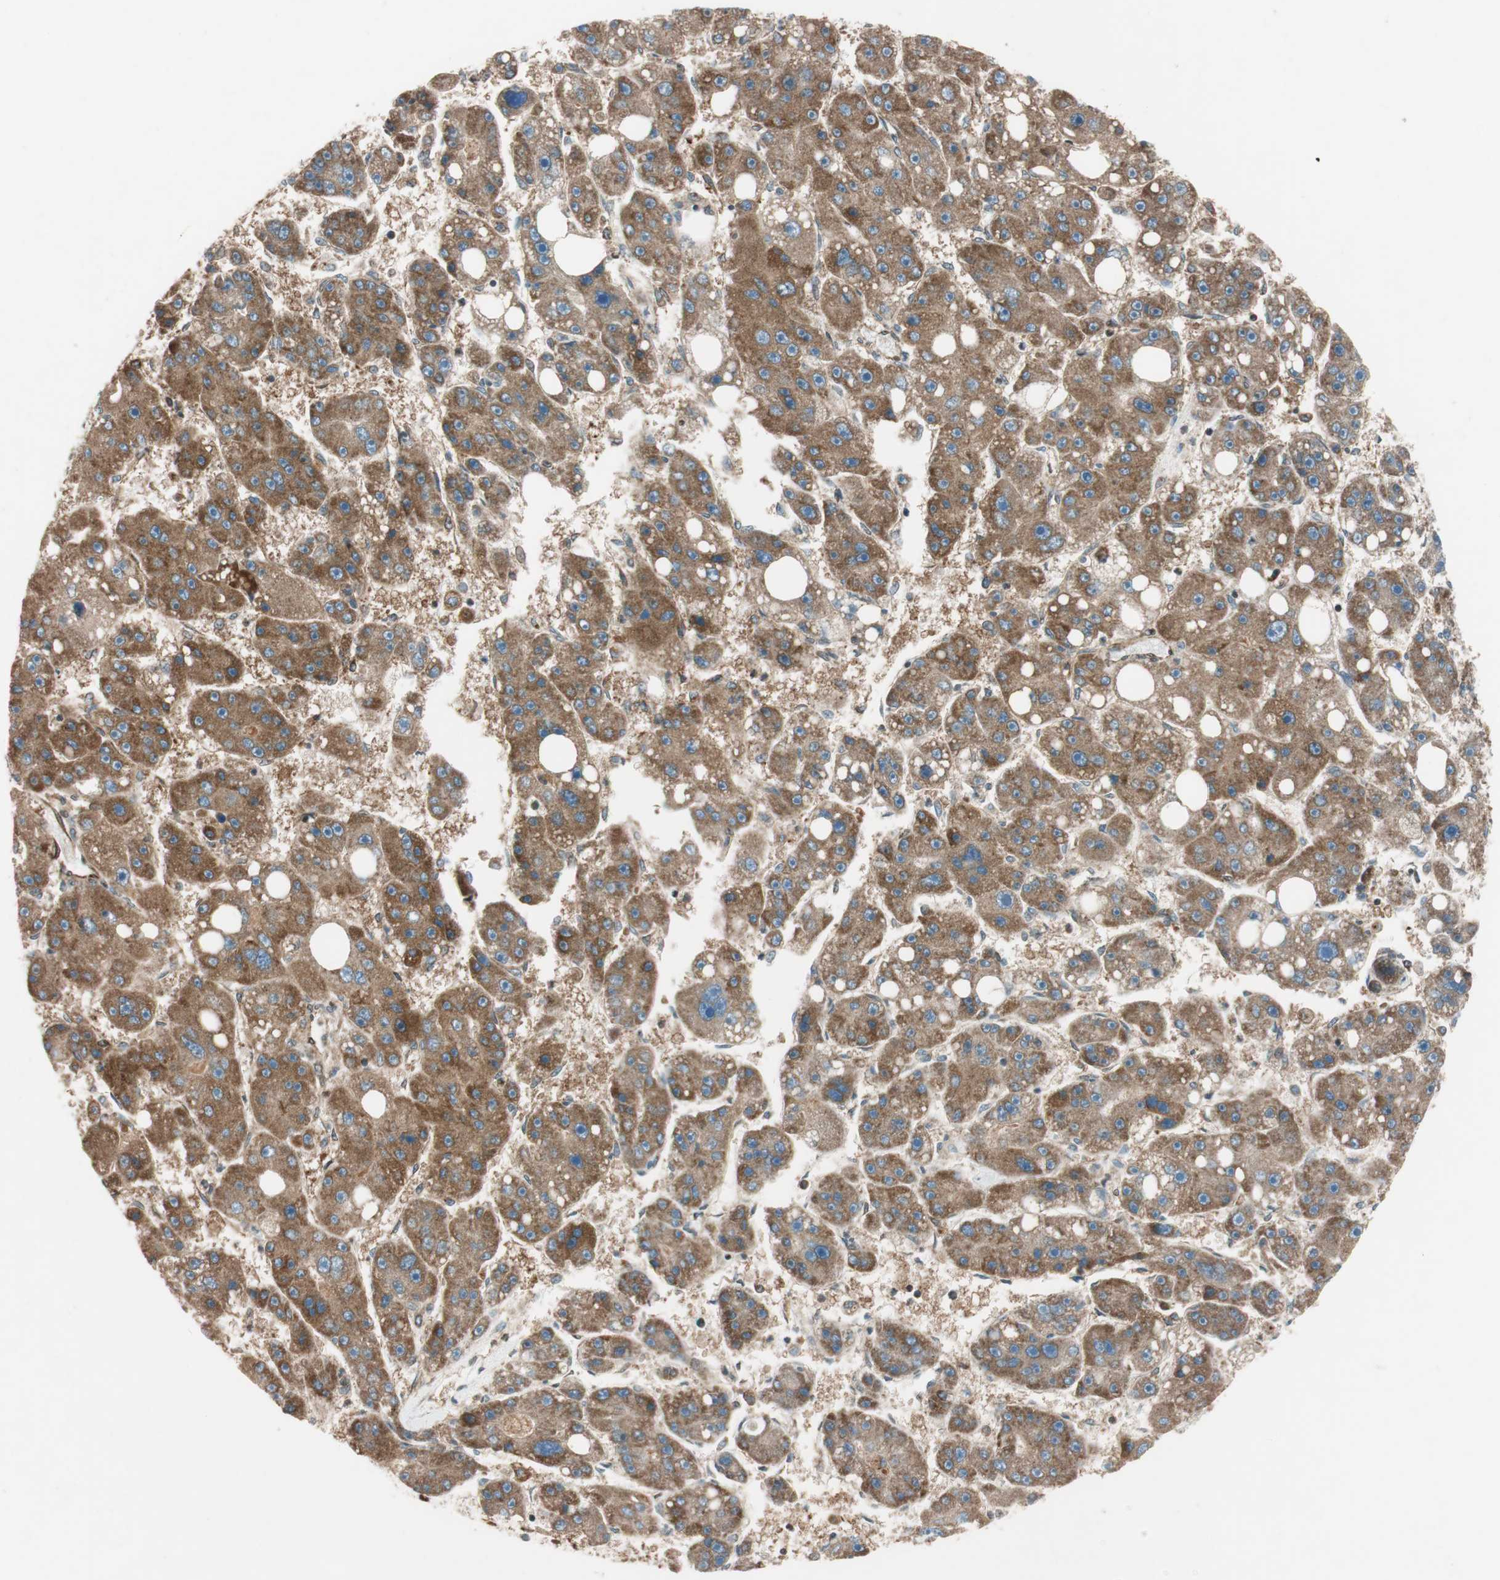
{"staining": {"intensity": "moderate", "quantity": ">75%", "location": "cytoplasmic/membranous"}, "tissue": "liver cancer", "cell_type": "Tumor cells", "image_type": "cancer", "snomed": [{"axis": "morphology", "description": "Carcinoma, Hepatocellular, NOS"}, {"axis": "topography", "description": "Liver"}], "caption": "Hepatocellular carcinoma (liver) stained for a protein reveals moderate cytoplasmic/membranous positivity in tumor cells.", "gene": "RAB5A", "patient": {"sex": "female", "age": 61}}